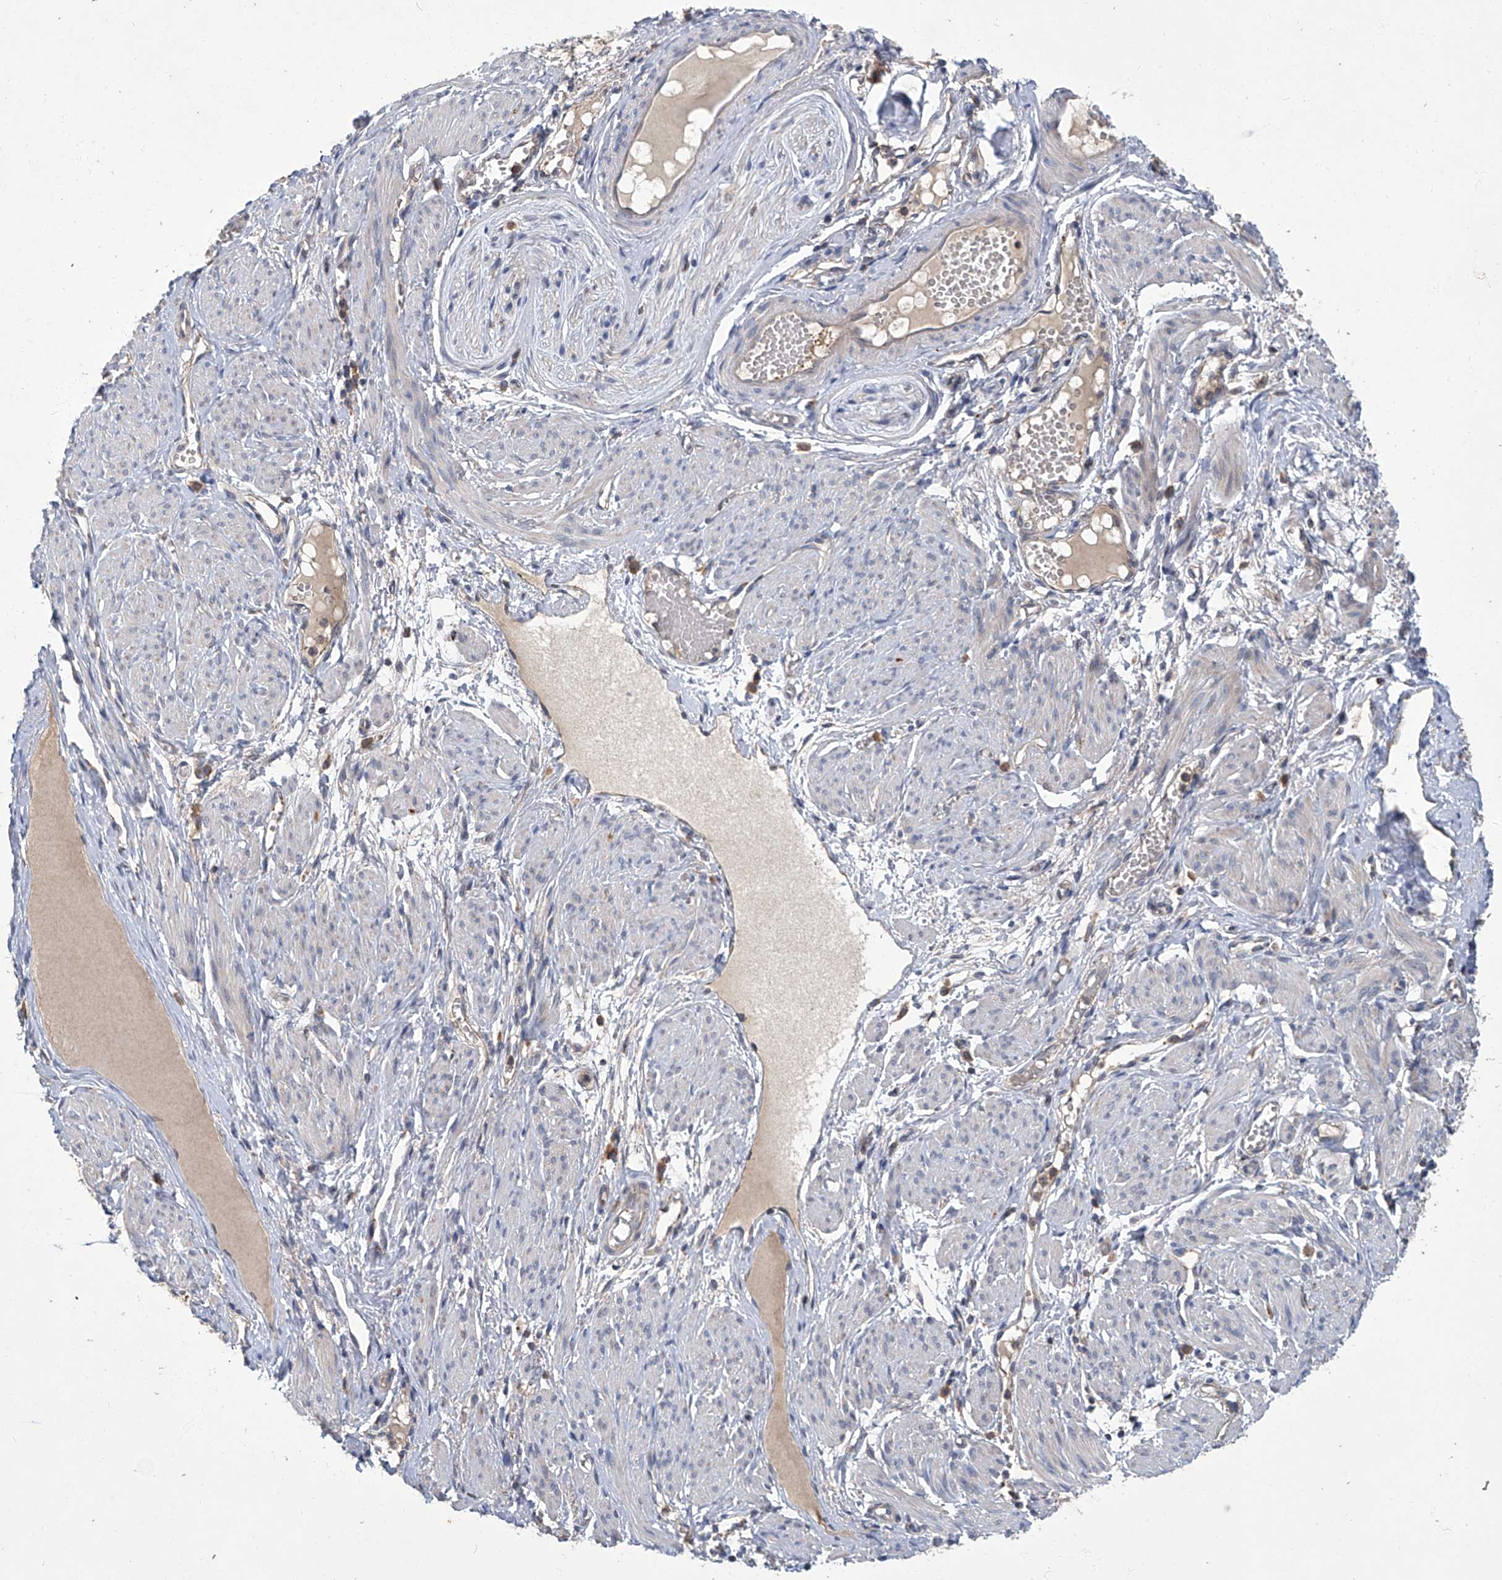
{"staining": {"intensity": "weak", "quantity": ">75%", "location": "cytoplasmic/membranous"}, "tissue": "adipose tissue", "cell_type": "Adipocytes", "image_type": "normal", "snomed": [{"axis": "morphology", "description": "Normal tissue, NOS"}, {"axis": "topography", "description": "Smooth muscle"}, {"axis": "topography", "description": "Peripheral nerve tissue"}], "caption": "Benign adipose tissue exhibits weak cytoplasmic/membranous positivity in about >75% of adipocytes The staining was performed using DAB (3,3'-diaminobenzidine), with brown indicating positive protein expression. Nuclei are stained blue with hematoxylin..", "gene": "TNFRSF13B", "patient": {"sex": "female", "age": 39}}